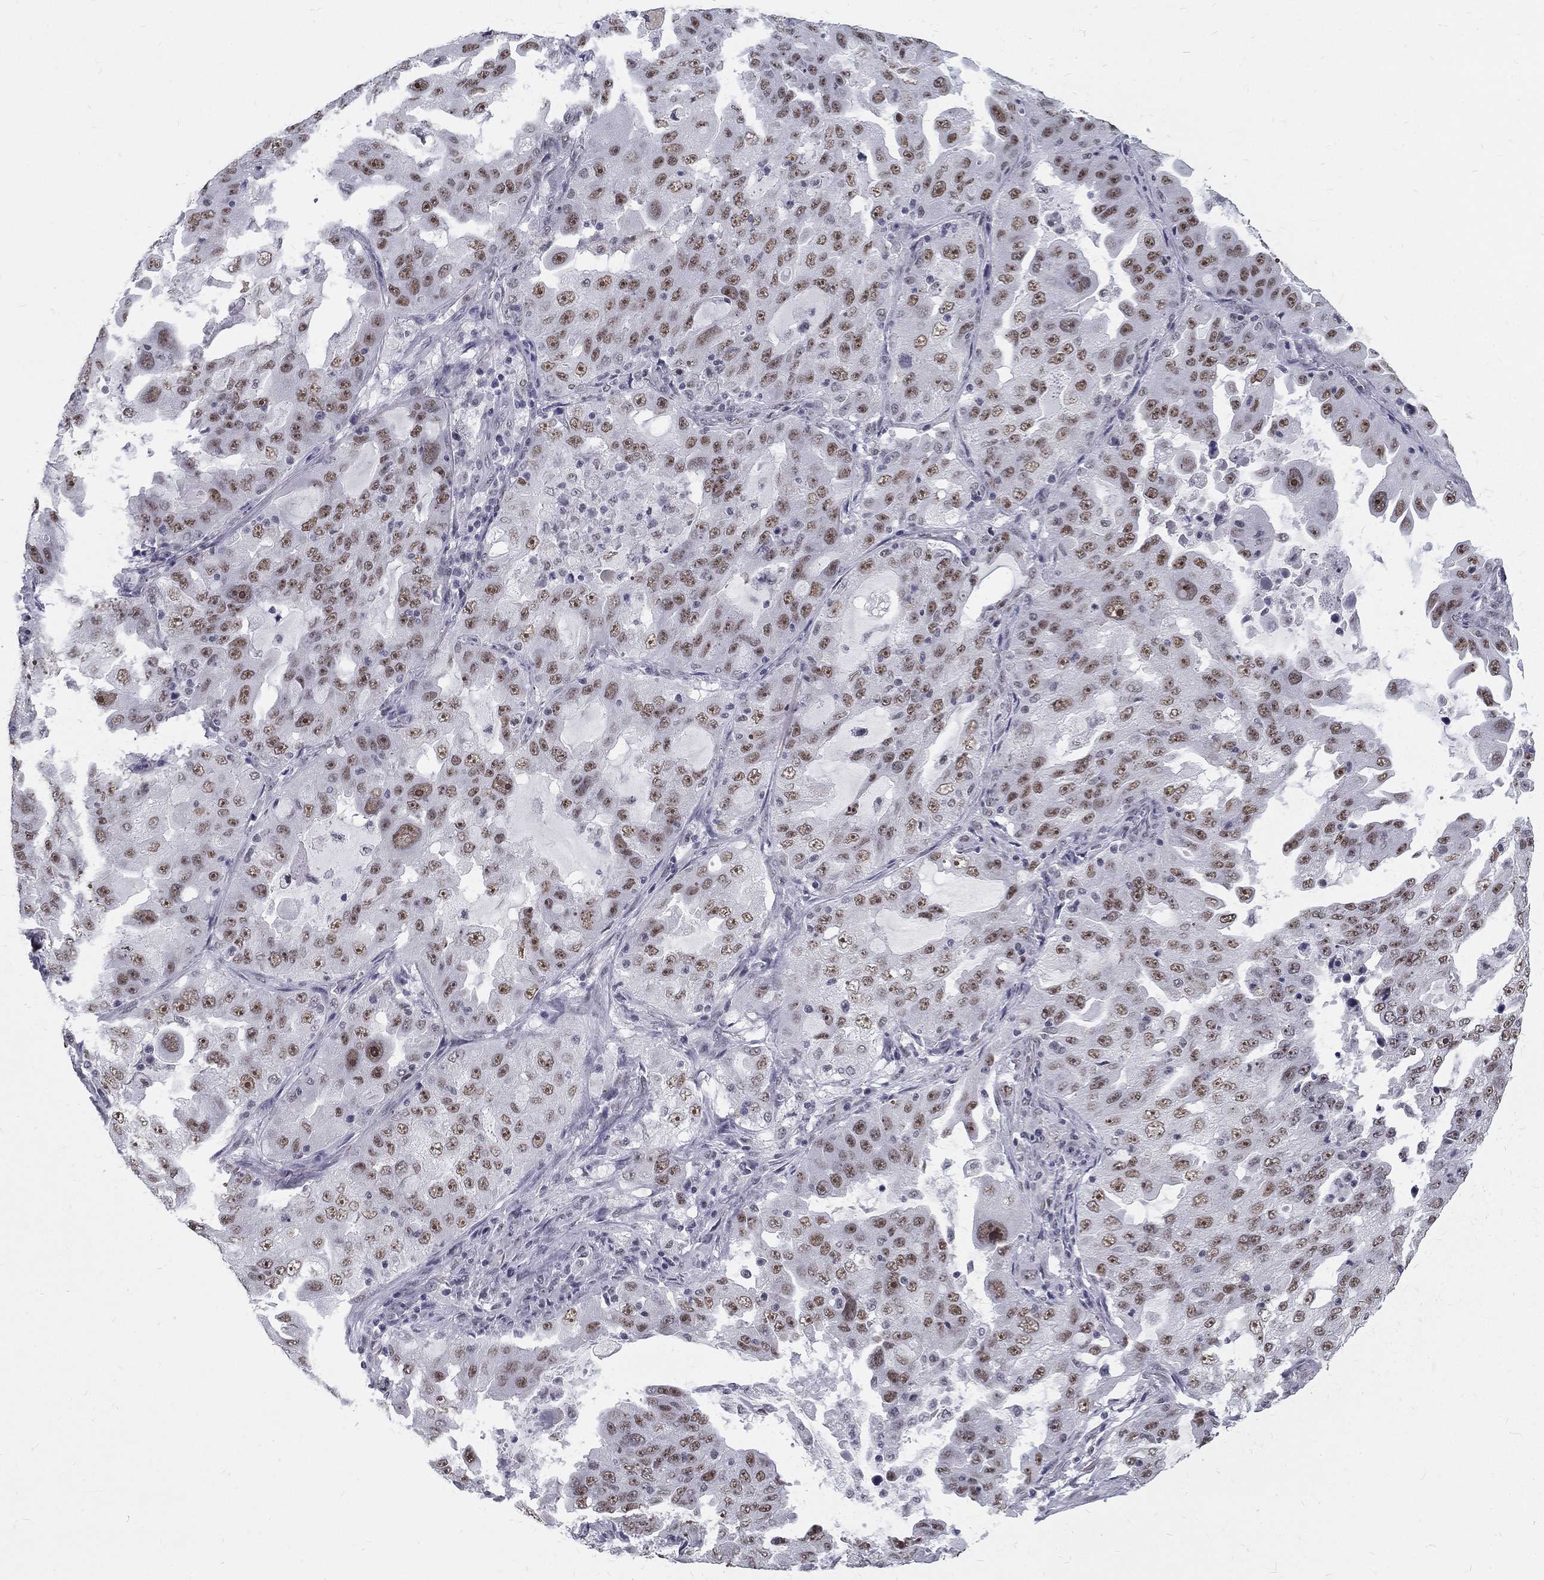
{"staining": {"intensity": "moderate", "quantity": "25%-75%", "location": "nuclear"}, "tissue": "lung cancer", "cell_type": "Tumor cells", "image_type": "cancer", "snomed": [{"axis": "morphology", "description": "Adenocarcinoma, NOS"}, {"axis": "topography", "description": "Lung"}], "caption": "Protein staining of adenocarcinoma (lung) tissue exhibits moderate nuclear positivity in approximately 25%-75% of tumor cells.", "gene": "SNORC", "patient": {"sex": "female", "age": 61}}